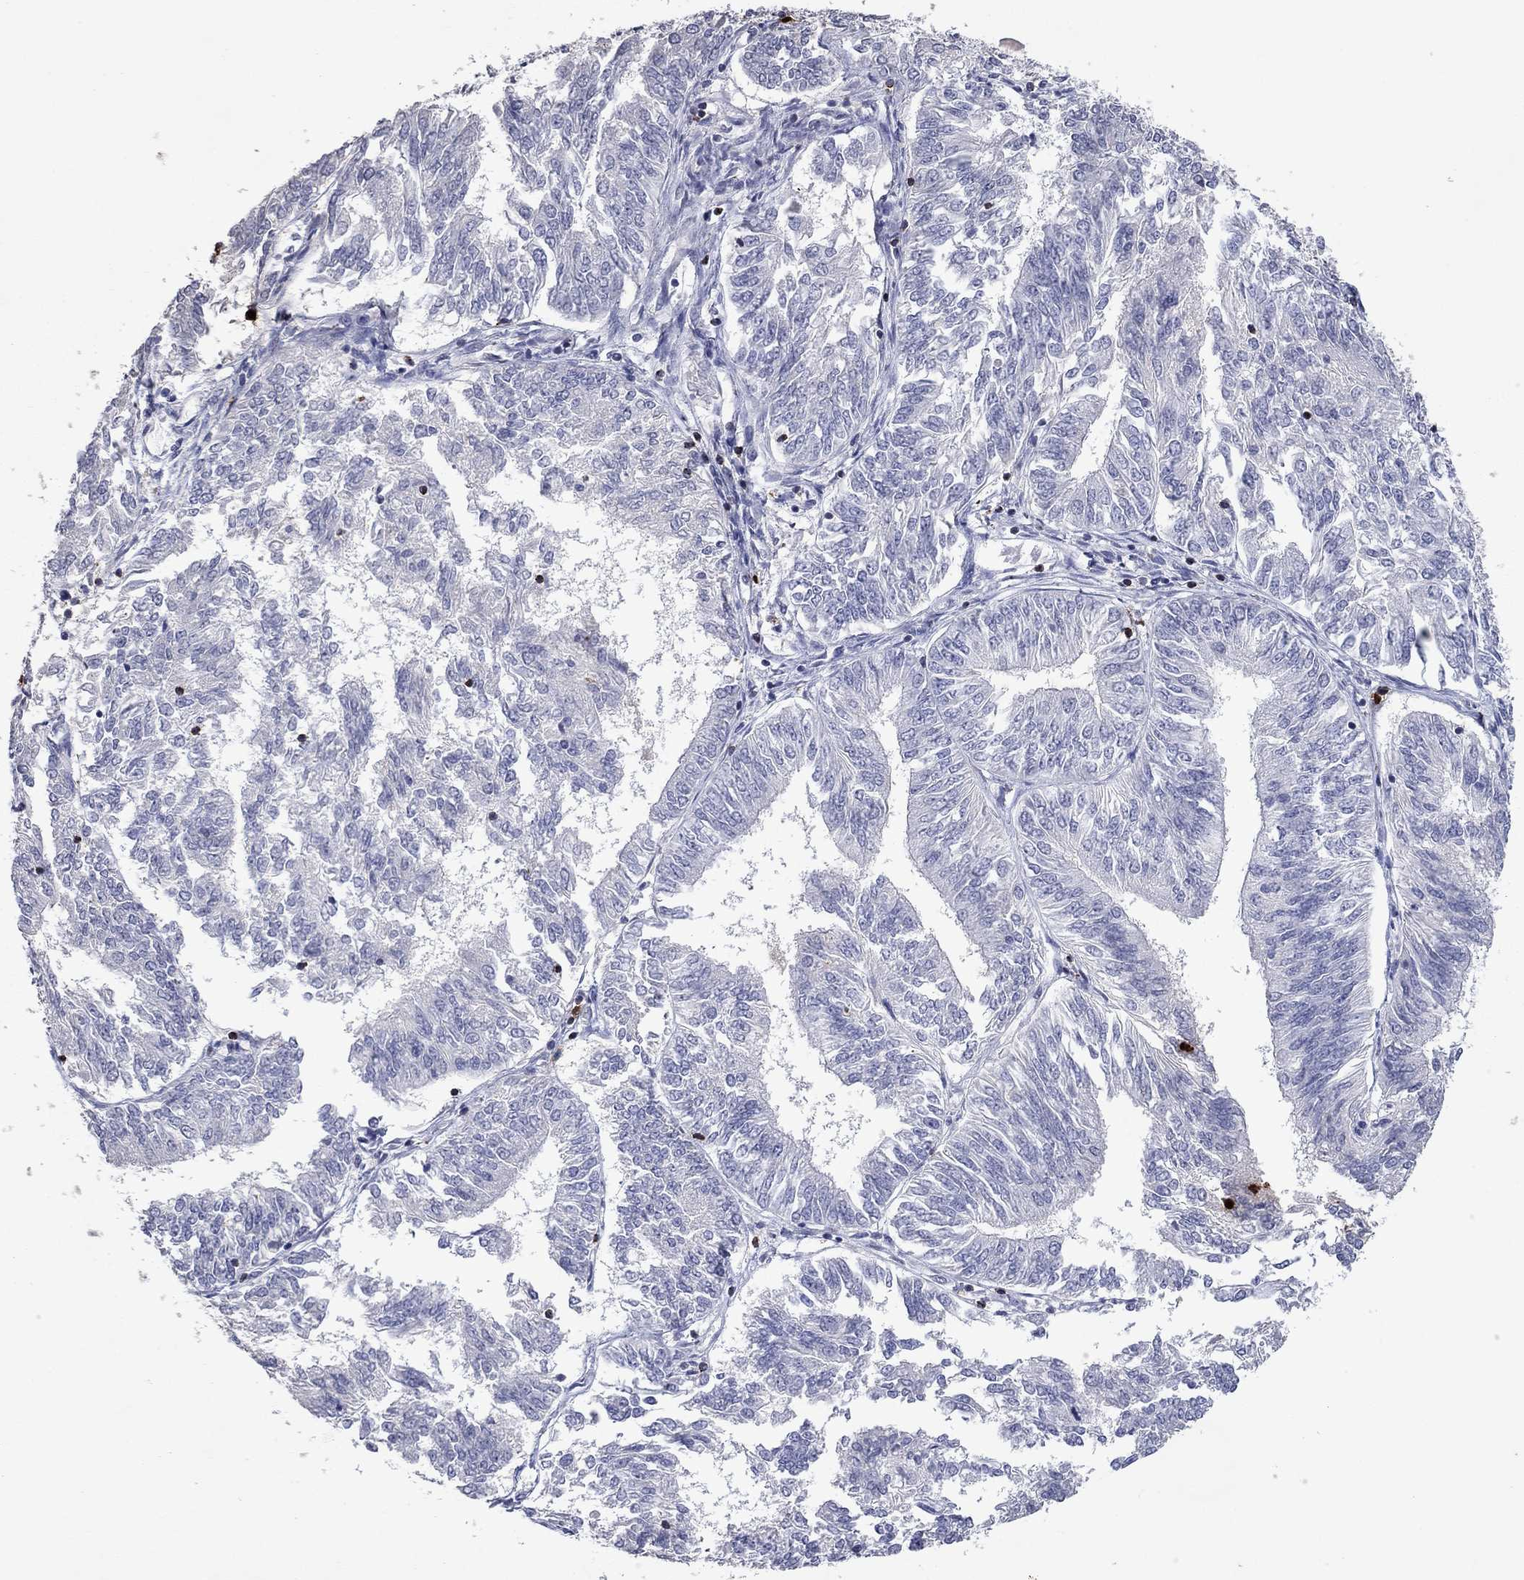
{"staining": {"intensity": "negative", "quantity": "none", "location": "none"}, "tissue": "endometrial cancer", "cell_type": "Tumor cells", "image_type": "cancer", "snomed": [{"axis": "morphology", "description": "Adenocarcinoma, NOS"}, {"axis": "topography", "description": "Endometrium"}], "caption": "Immunohistochemistry photomicrograph of neoplastic tissue: endometrial adenocarcinoma stained with DAB exhibits no significant protein expression in tumor cells. The staining was performed using DAB (3,3'-diaminobenzidine) to visualize the protein expression in brown, while the nuclei were stained in blue with hematoxylin (Magnification: 20x).", "gene": "CCL5", "patient": {"sex": "female", "age": 58}}